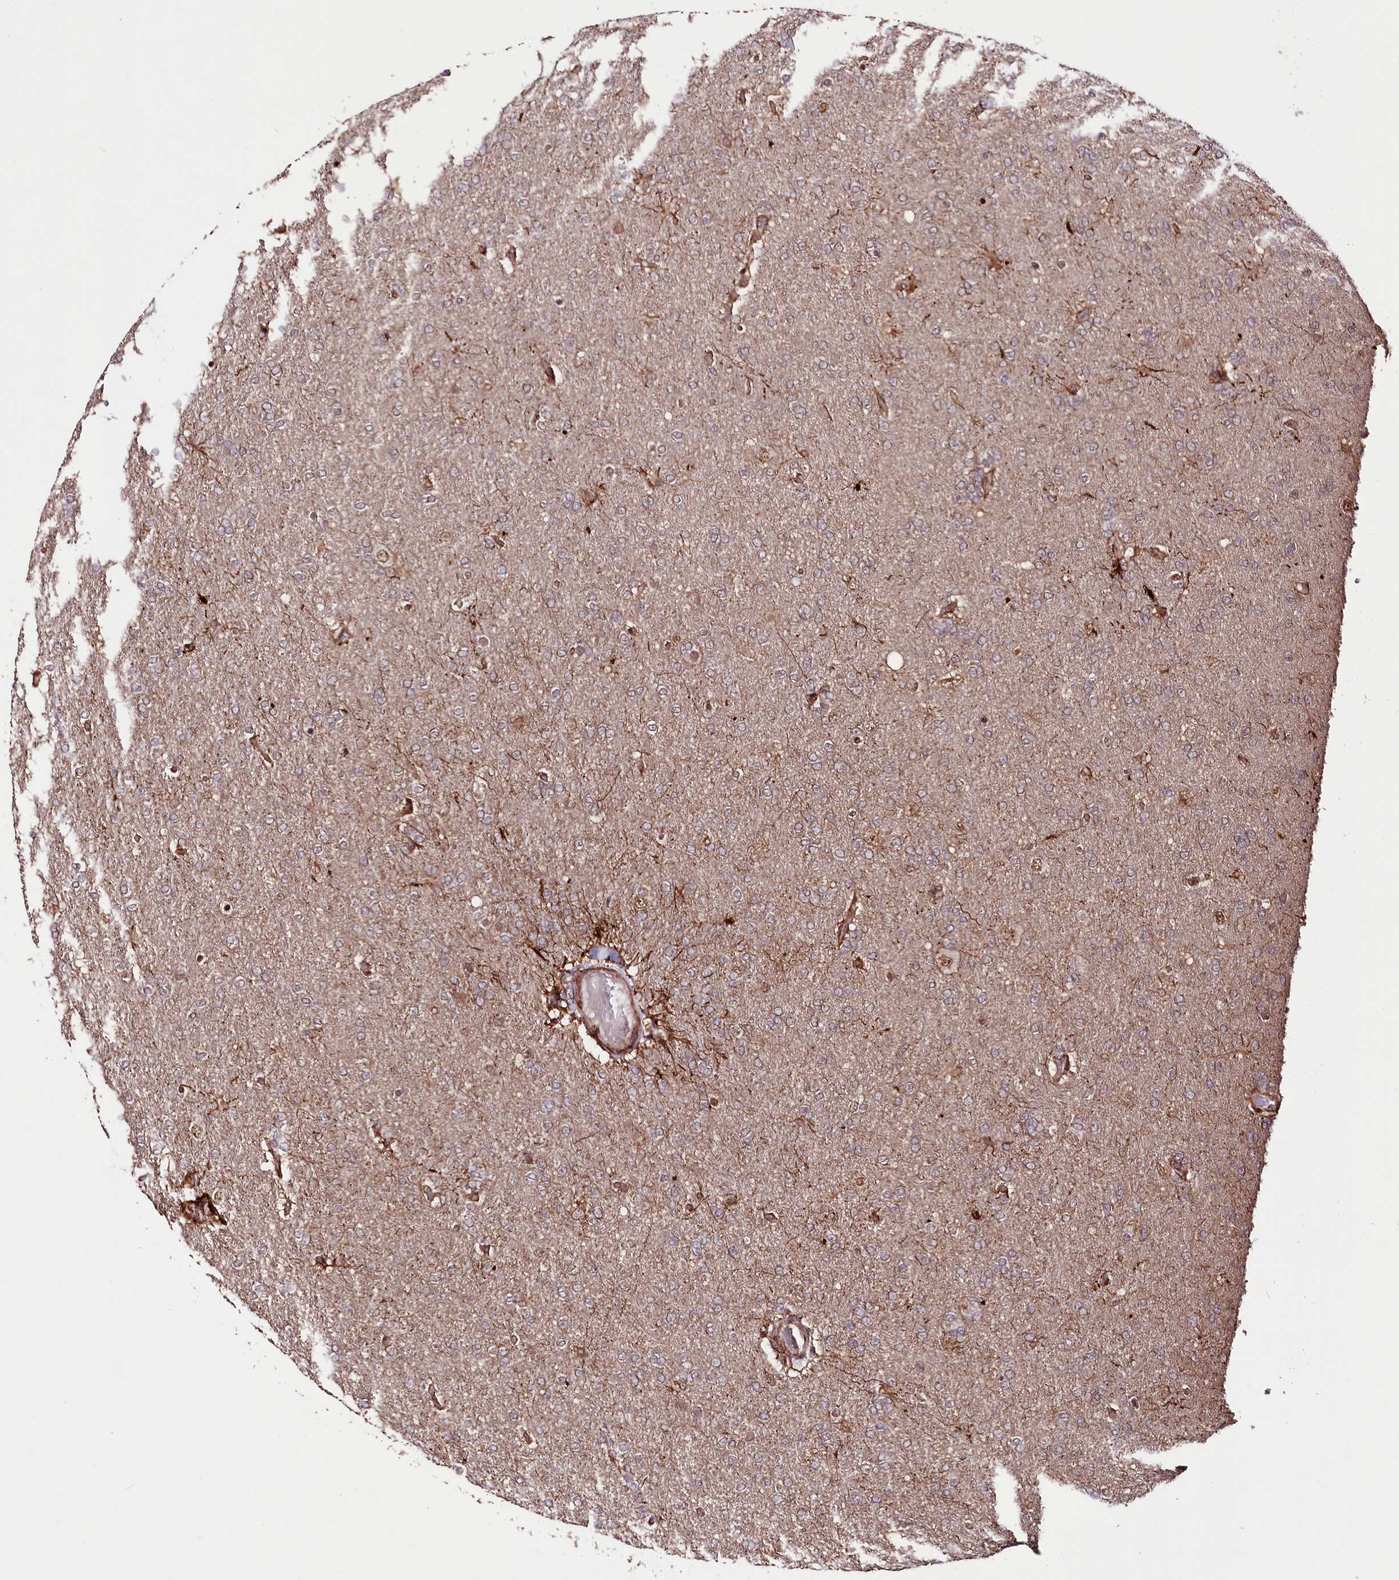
{"staining": {"intensity": "moderate", "quantity": "<25%", "location": "cytoplasmic/membranous"}, "tissue": "glioma", "cell_type": "Tumor cells", "image_type": "cancer", "snomed": [{"axis": "morphology", "description": "Glioma, malignant, High grade"}, {"axis": "topography", "description": "Brain"}], "caption": "A brown stain labels moderate cytoplasmic/membranous positivity of a protein in human glioma tumor cells. (DAB (3,3'-diaminobenzidine) IHC, brown staining for protein, blue staining for nuclei).", "gene": "PHLDB1", "patient": {"sex": "male", "age": 72}}